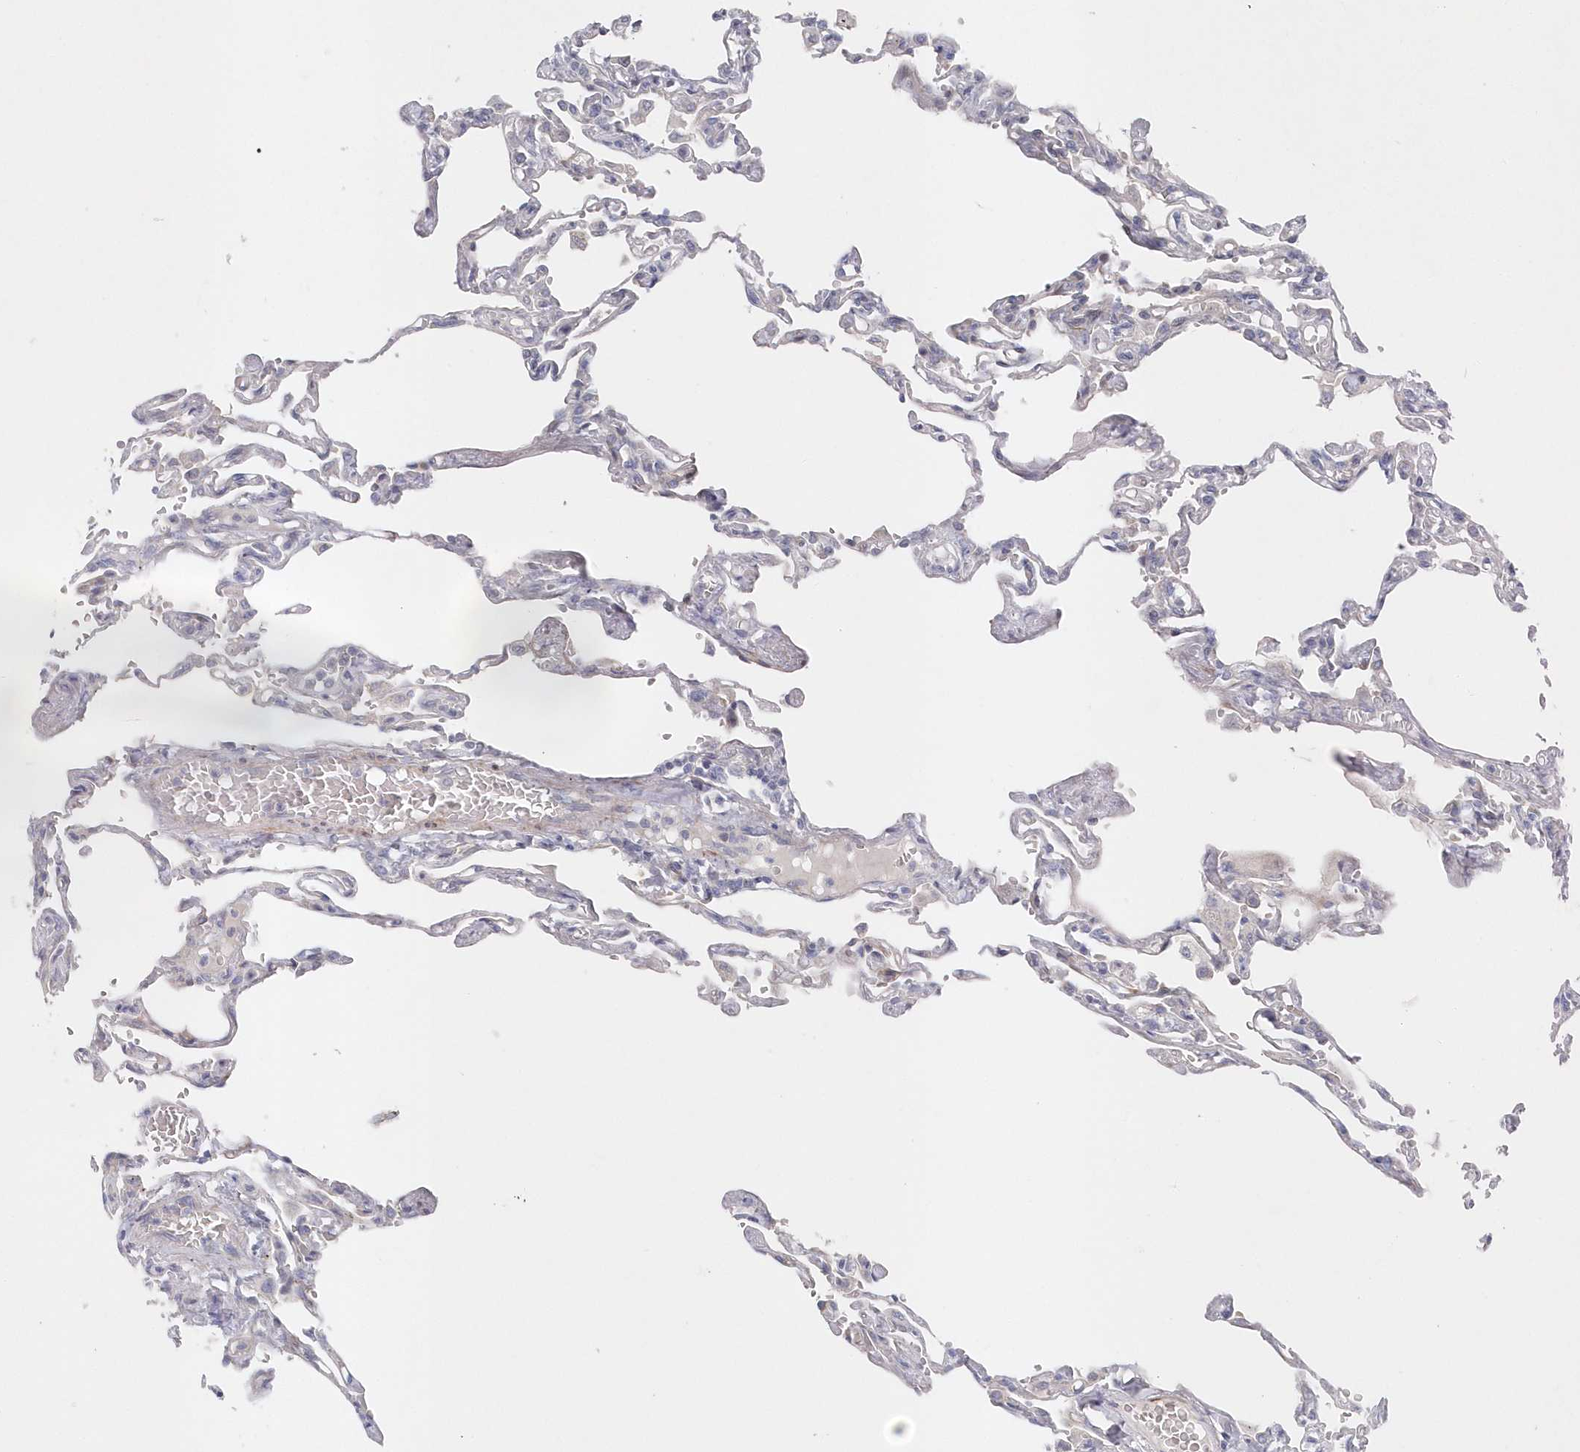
{"staining": {"intensity": "weak", "quantity": "<25%", "location": "cytoplasmic/membranous"}, "tissue": "lung", "cell_type": "Alveolar cells", "image_type": "normal", "snomed": [{"axis": "morphology", "description": "Normal tissue, NOS"}, {"axis": "topography", "description": "Lung"}], "caption": "Immunohistochemistry (IHC) of benign lung demonstrates no expression in alveolar cells.", "gene": "KIAA1586", "patient": {"sex": "male", "age": 21}}